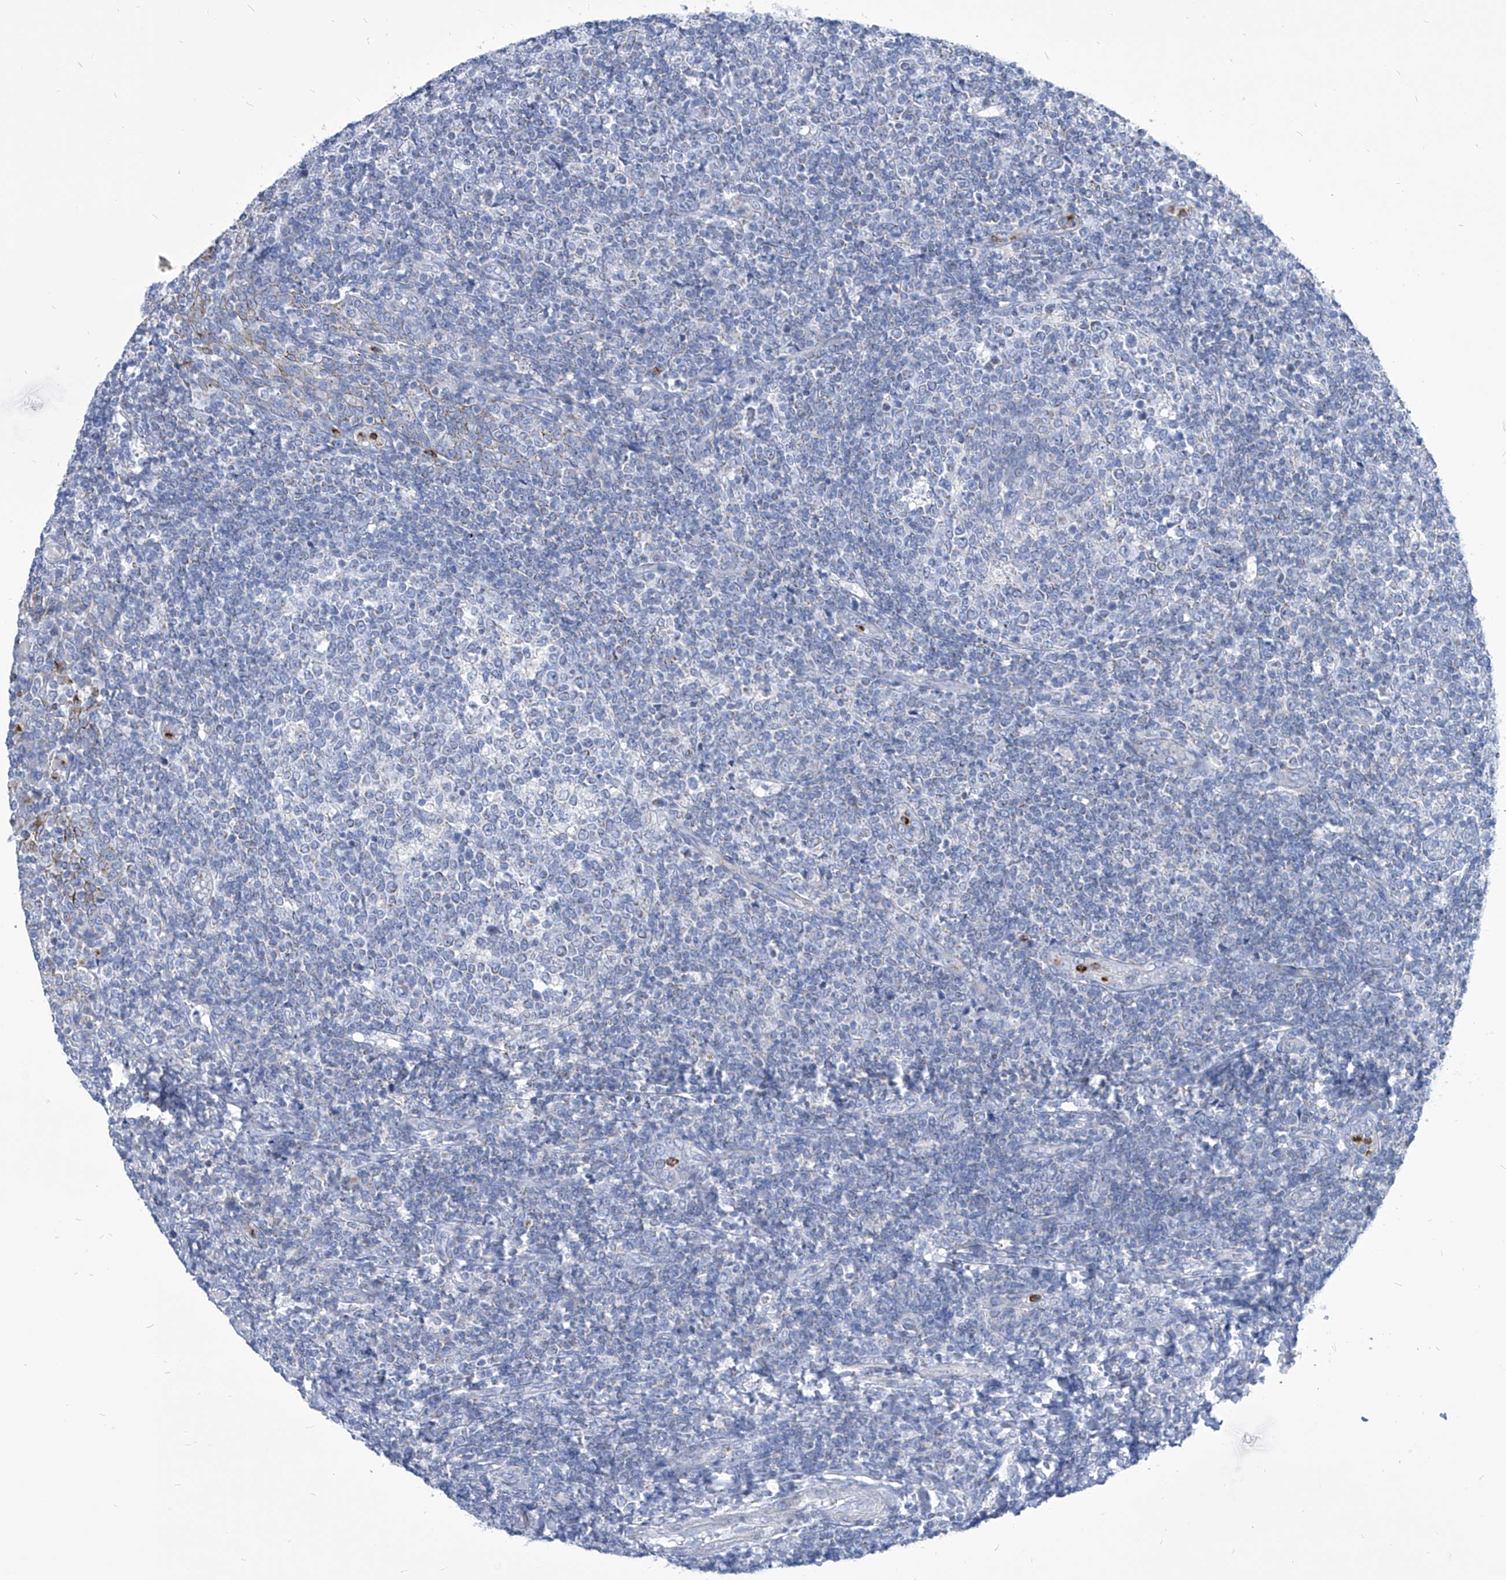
{"staining": {"intensity": "negative", "quantity": "none", "location": "none"}, "tissue": "tonsil", "cell_type": "Germinal center cells", "image_type": "normal", "snomed": [{"axis": "morphology", "description": "Normal tissue, NOS"}, {"axis": "topography", "description": "Tonsil"}], "caption": "This is an immunohistochemistry (IHC) photomicrograph of unremarkable tonsil. There is no expression in germinal center cells.", "gene": "COQ3", "patient": {"sex": "female", "age": 19}}